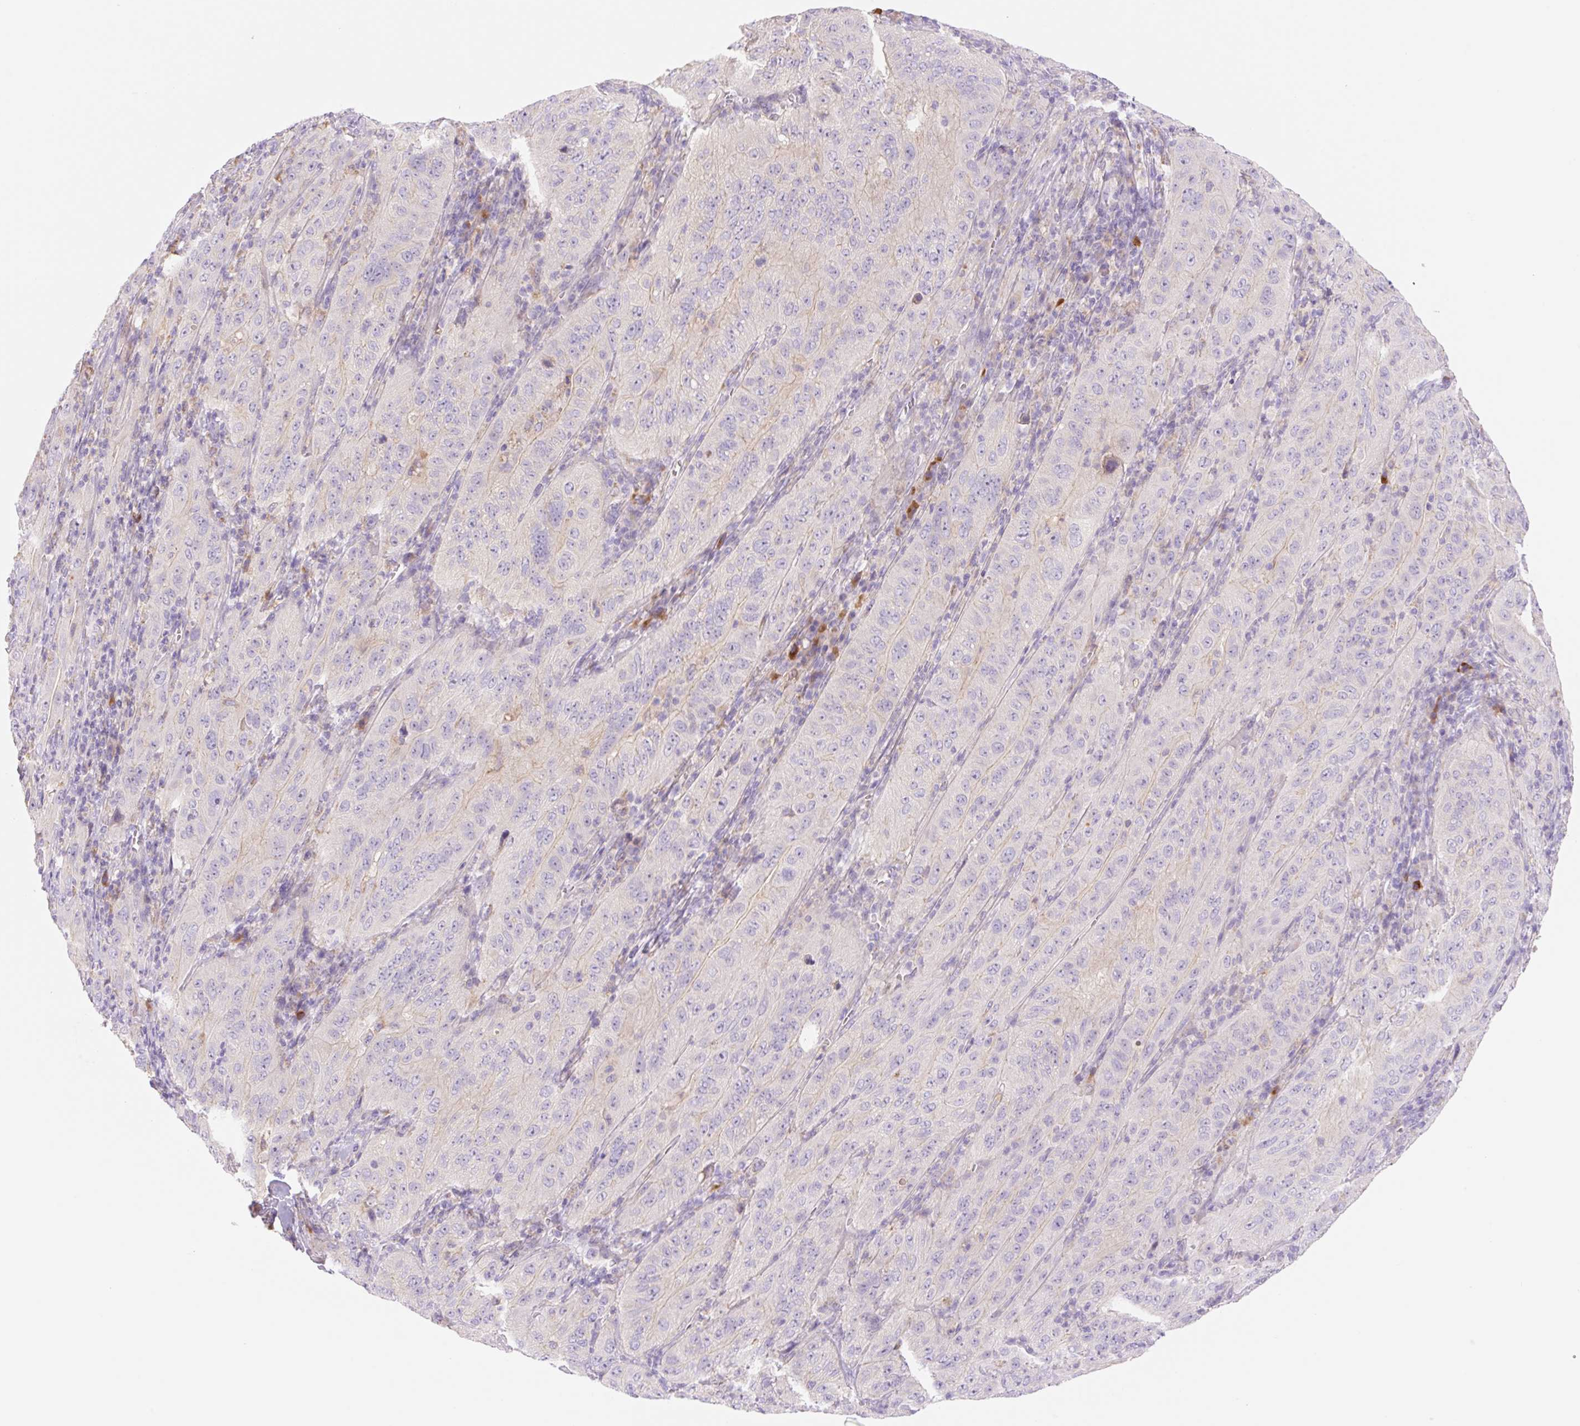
{"staining": {"intensity": "negative", "quantity": "none", "location": "none"}, "tissue": "pancreatic cancer", "cell_type": "Tumor cells", "image_type": "cancer", "snomed": [{"axis": "morphology", "description": "Adenocarcinoma, NOS"}, {"axis": "topography", "description": "Pancreas"}], "caption": "Adenocarcinoma (pancreatic) stained for a protein using immunohistochemistry demonstrates no expression tumor cells.", "gene": "DENND5A", "patient": {"sex": "male", "age": 63}}